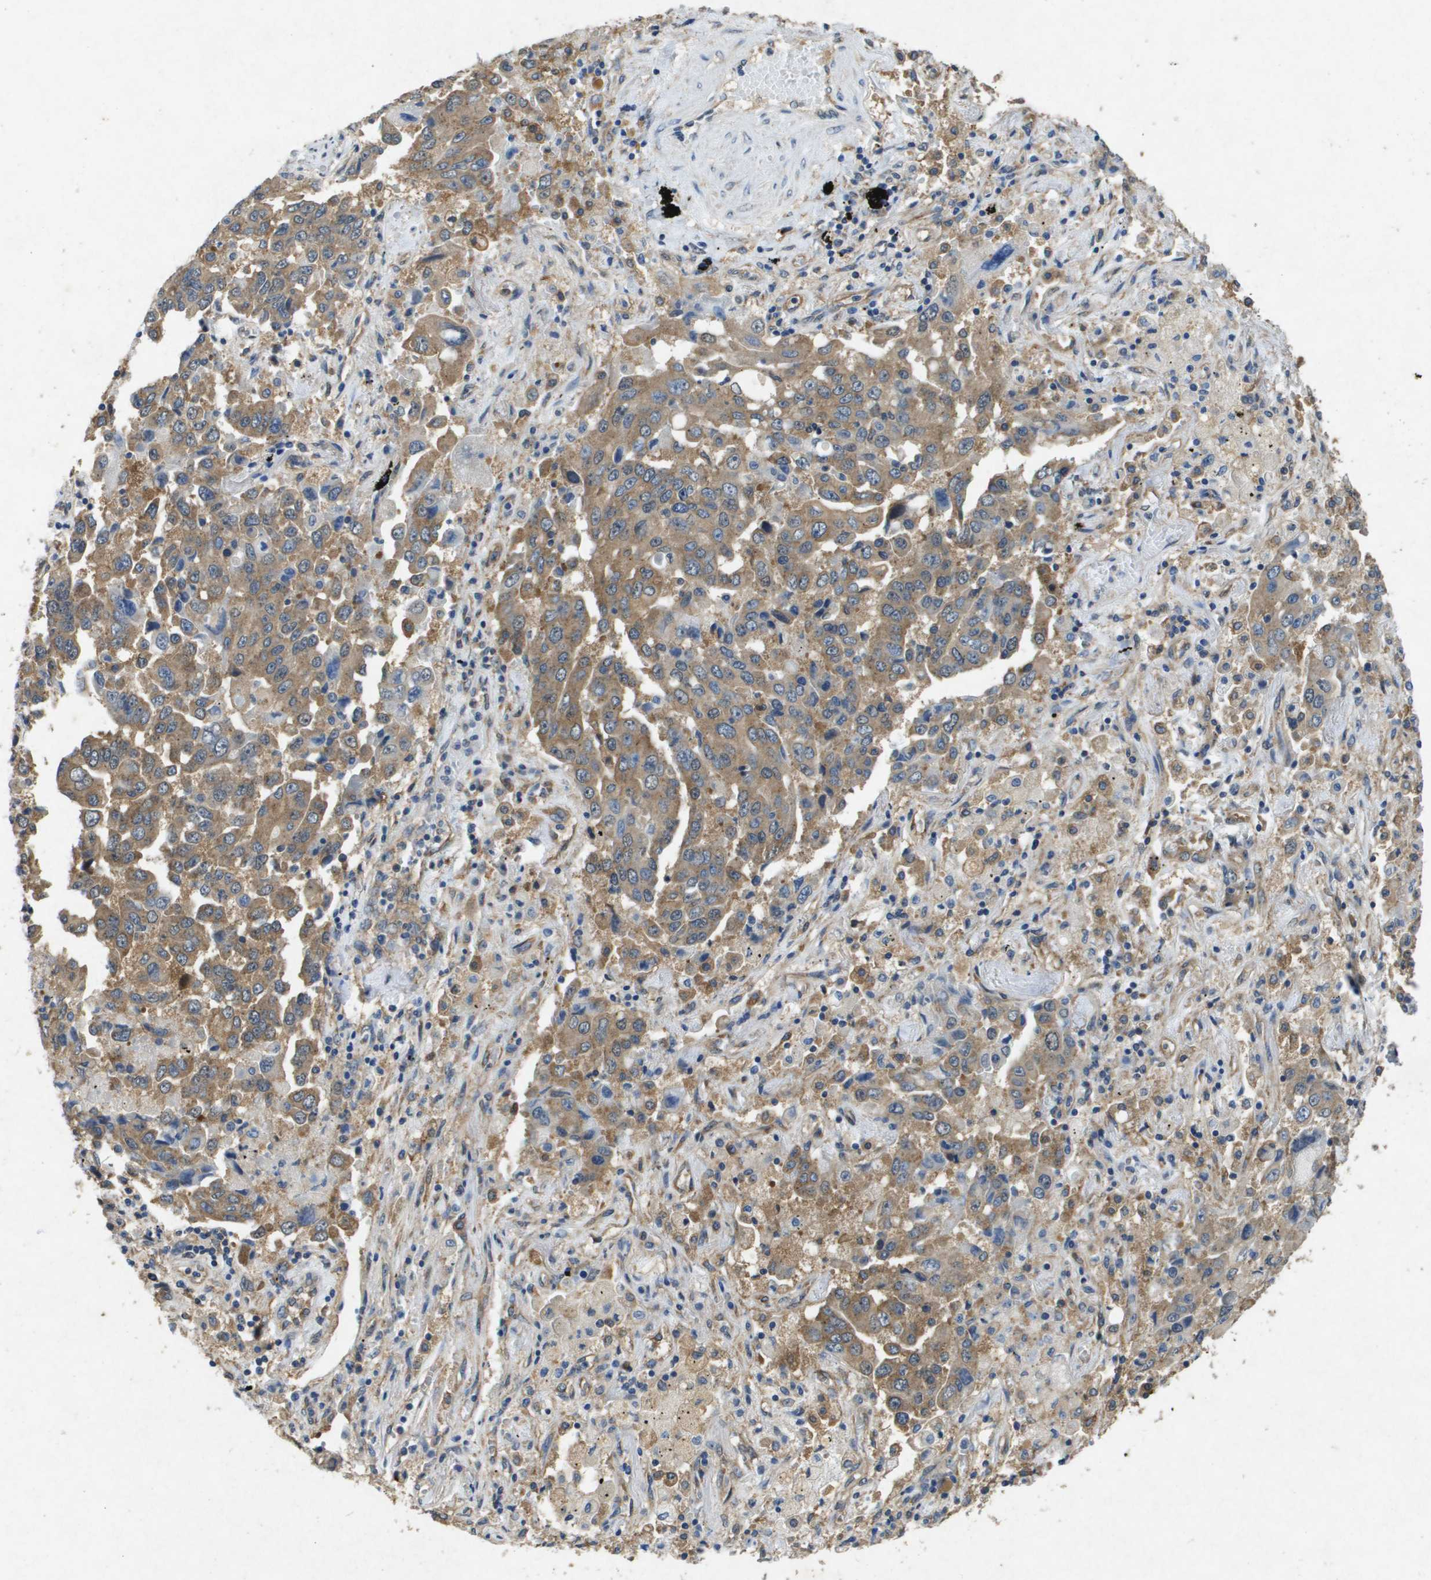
{"staining": {"intensity": "moderate", "quantity": ">75%", "location": "cytoplasmic/membranous"}, "tissue": "lung cancer", "cell_type": "Tumor cells", "image_type": "cancer", "snomed": [{"axis": "morphology", "description": "Adenocarcinoma, NOS"}, {"axis": "topography", "description": "Lung"}], "caption": "Immunohistochemical staining of human adenocarcinoma (lung) demonstrates medium levels of moderate cytoplasmic/membranous staining in approximately >75% of tumor cells.", "gene": "PTPRT", "patient": {"sex": "female", "age": 65}}